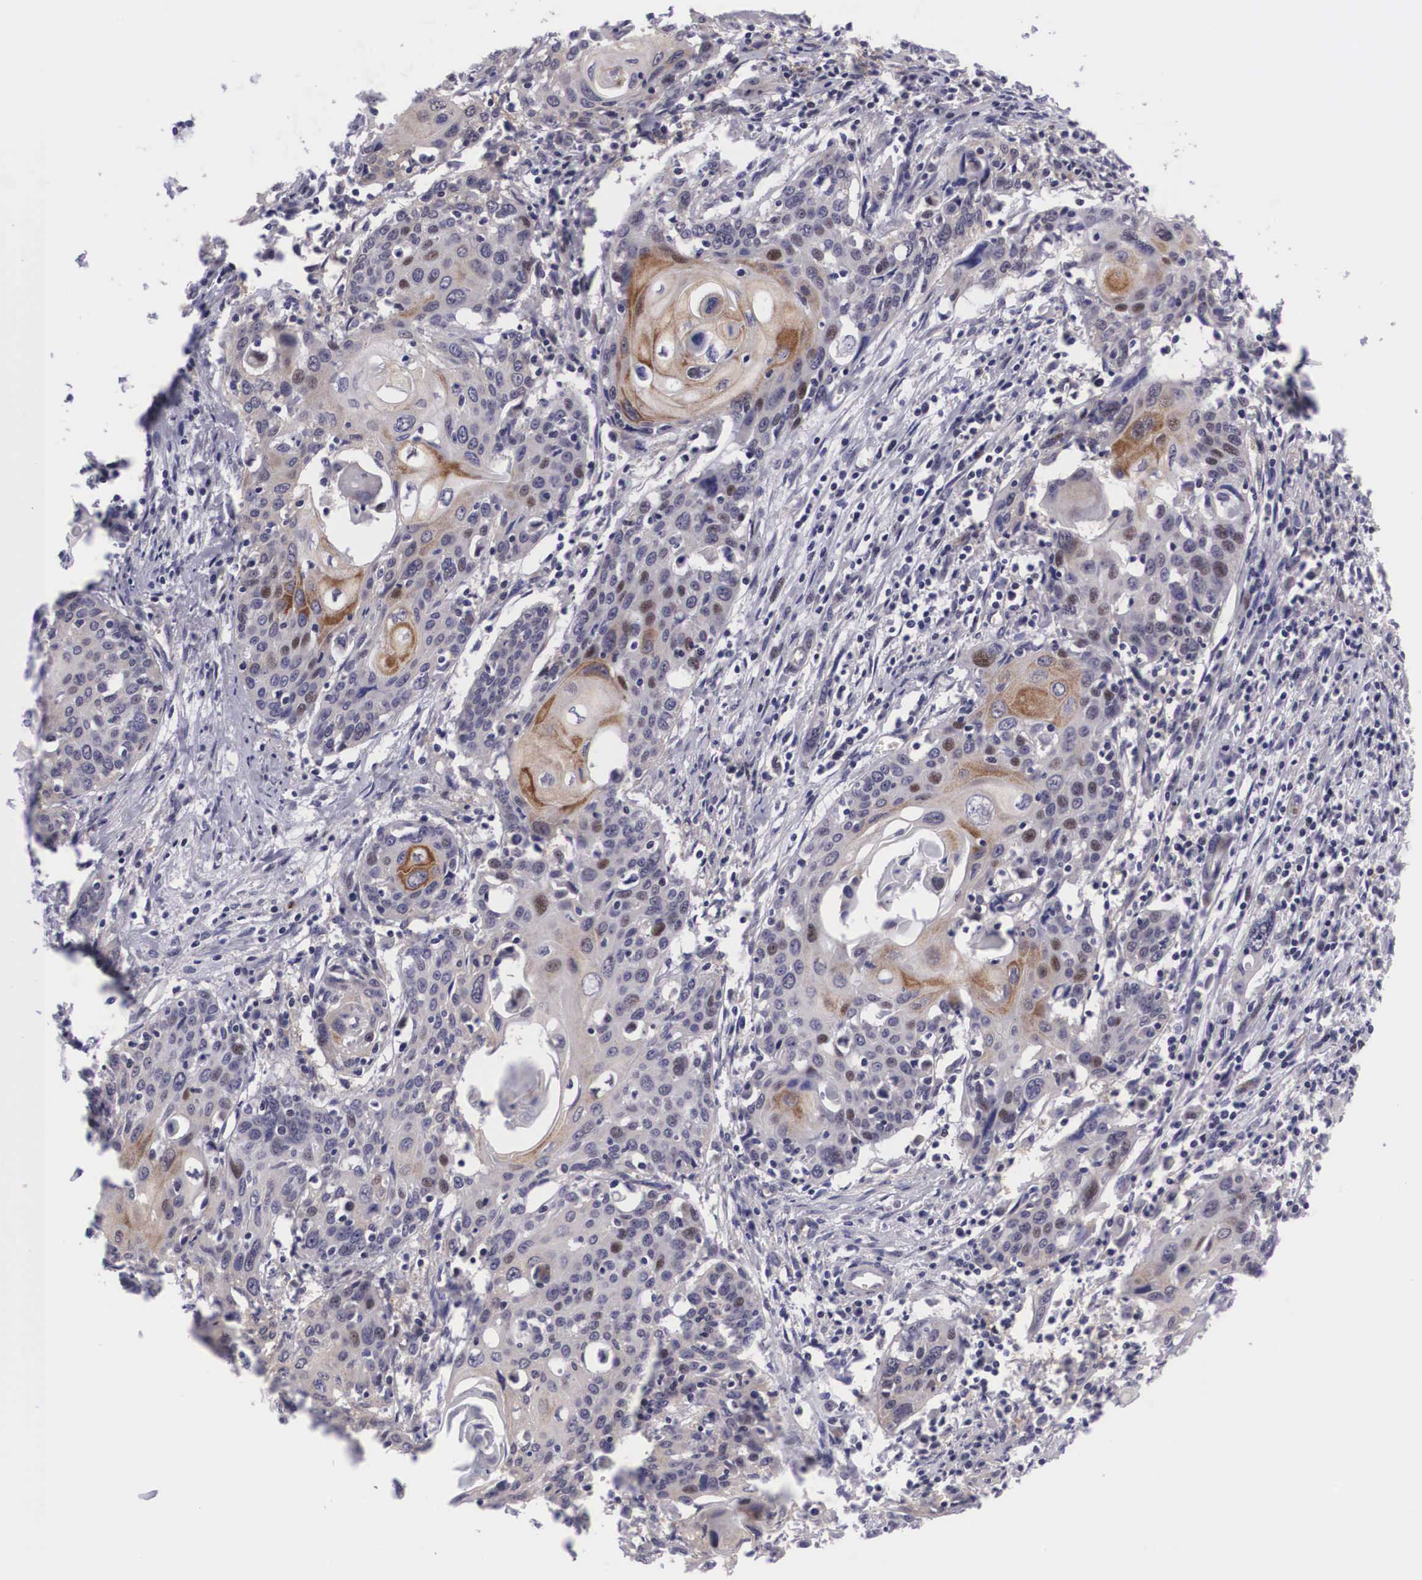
{"staining": {"intensity": "moderate", "quantity": "25%-75%", "location": "cytoplasmic/membranous,nuclear"}, "tissue": "cervical cancer", "cell_type": "Tumor cells", "image_type": "cancer", "snomed": [{"axis": "morphology", "description": "Squamous cell carcinoma, NOS"}, {"axis": "topography", "description": "Cervix"}], "caption": "Squamous cell carcinoma (cervical) was stained to show a protein in brown. There is medium levels of moderate cytoplasmic/membranous and nuclear positivity in approximately 25%-75% of tumor cells.", "gene": "EMID1", "patient": {"sex": "female", "age": 54}}